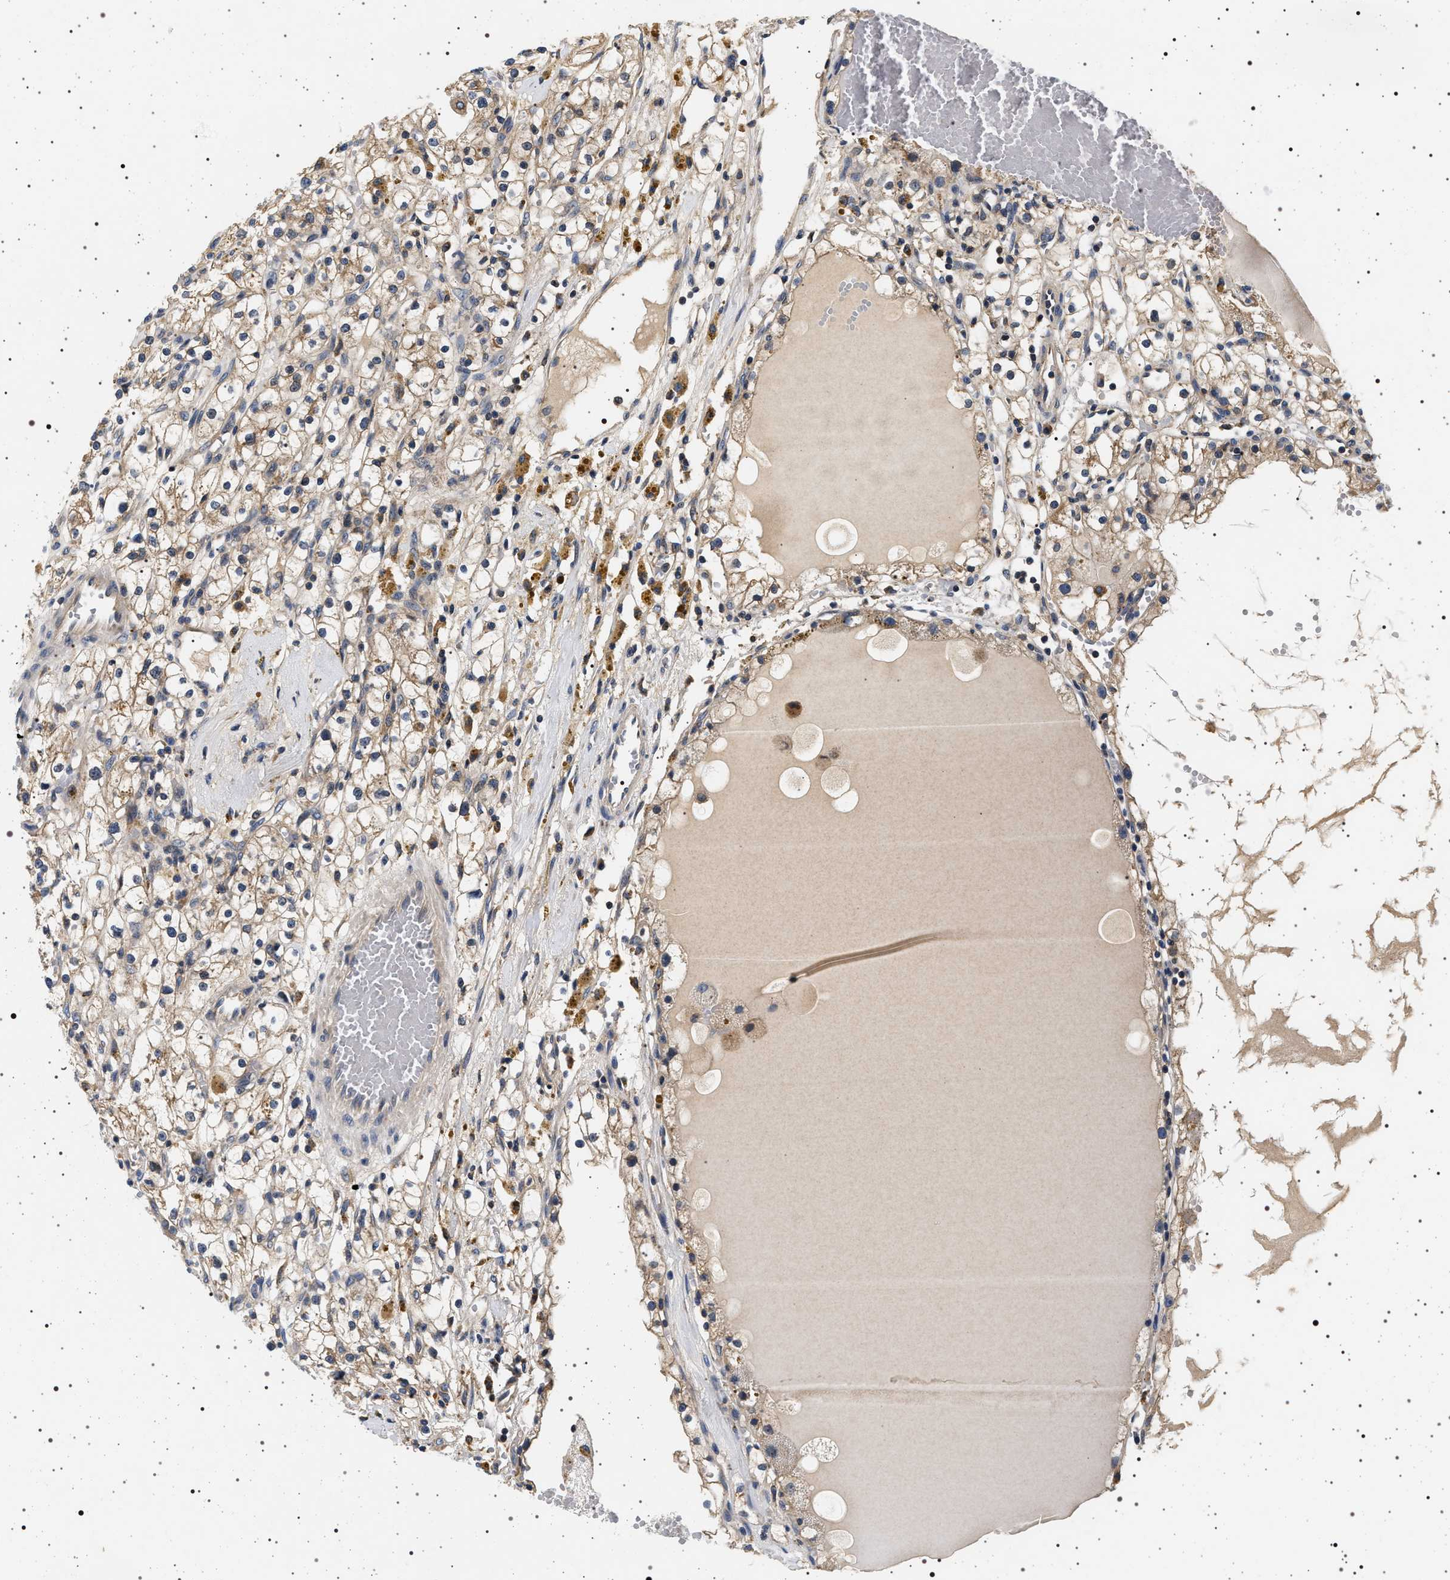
{"staining": {"intensity": "weak", "quantity": ">75%", "location": "cytoplasmic/membranous"}, "tissue": "renal cancer", "cell_type": "Tumor cells", "image_type": "cancer", "snomed": [{"axis": "morphology", "description": "Adenocarcinoma, NOS"}, {"axis": "topography", "description": "Kidney"}], "caption": "Weak cytoplasmic/membranous protein expression is seen in about >75% of tumor cells in renal adenocarcinoma.", "gene": "DCBLD2", "patient": {"sex": "male", "age": 56}}